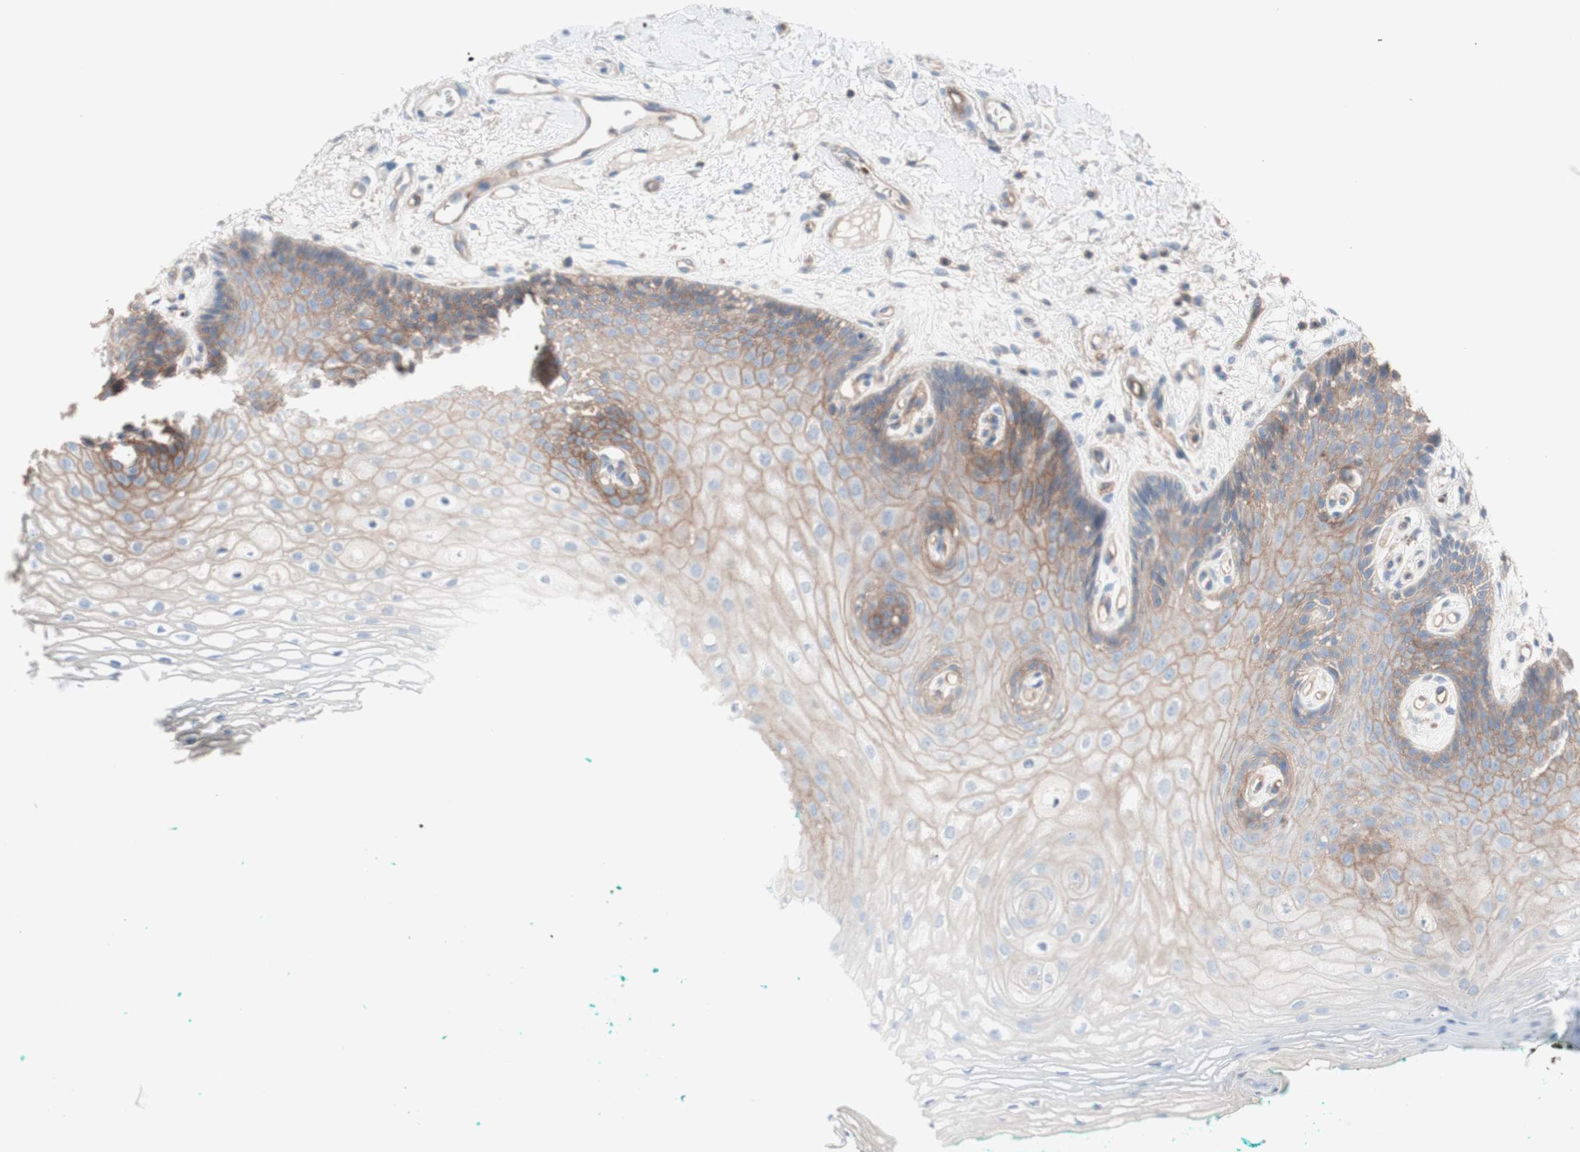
{"staining": {"intensity": "weak", "quantity": "25%-75%", "location": "cytoplasmic/membranous"}, "tissue": "oral mucosa", "cell_type": "Squamous epithelial cells", "image_type": "normal", "snomed": [{"axis": "morphology", "description": "Normal tissue, NOS"}, {"axis": "topography", "description": "Skeletal muscle"}, {"axis": "topography", "description": "Oral tissue"}, {"axis": "topography", "description": "Peripheral nerve tissue"}], "caption": "Unremarkable oral mucosa shows weak cytoplasmic/membranous staining in about 25%-75% of squamous epithelial cells, visualized by immunohistochemistry. (IHC, brightfield microscopy, high magnification).", "gene": "CD46", "patient": {"sex": "female", "age": 84}}